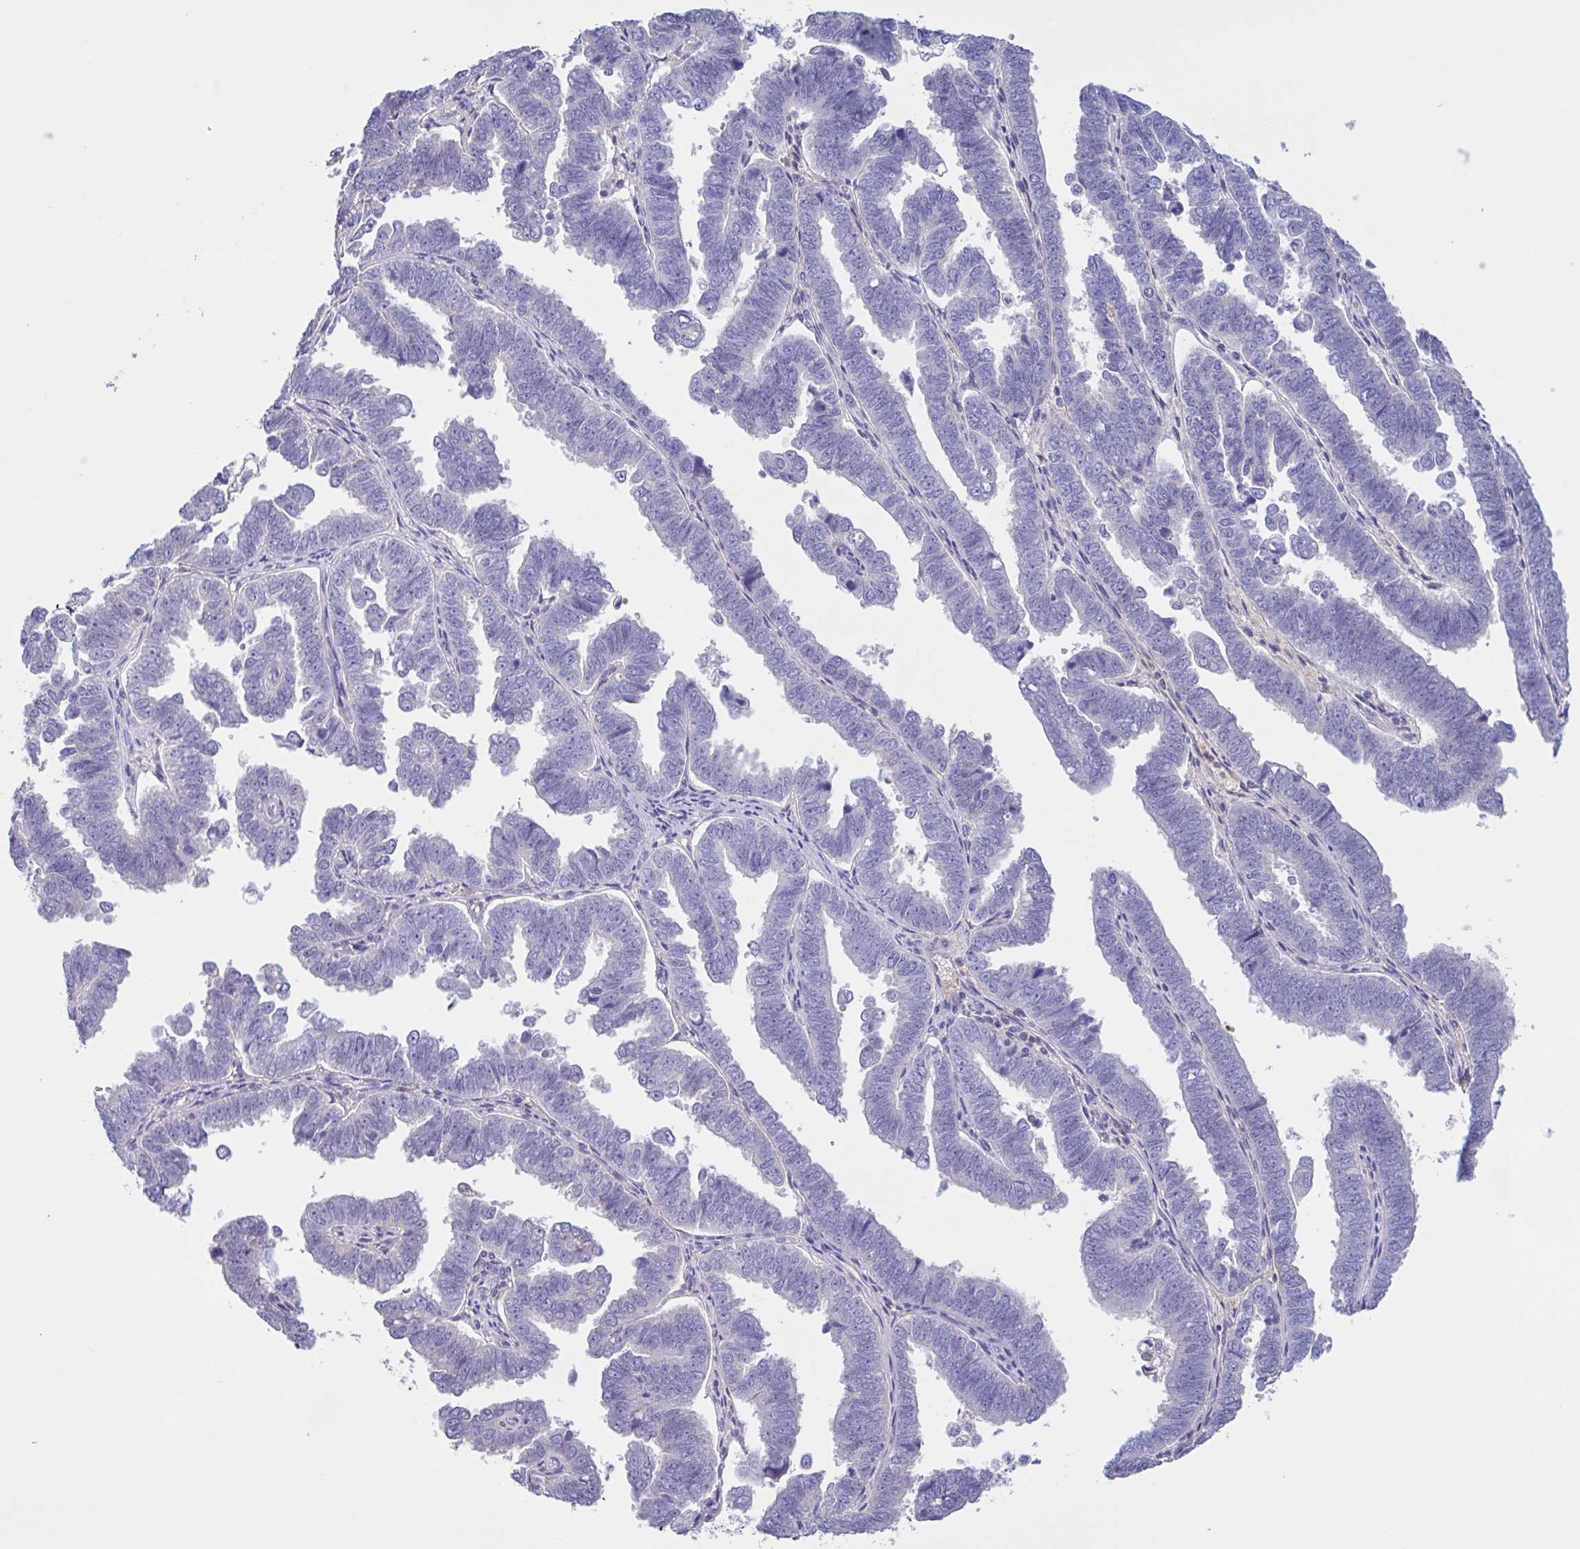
{"staining": {"intensity": "negative", "quantity": "none", "location": "none"}, "tissue": "endometrial cancer", "cell_type": "Tumor cells", "image_type": "cancer", "snomed": [{"axis": "morphology", "description": "Adenocarcinoma, NOS"}, {"axis": "topography", "description": "Endometrium"}], "caption": "IHC of human endometrial cancer (adenocarcinoma) exhibits no positivity in tumor cells.", "gene": "LARGE2", "patient": {"sex": "female", "age": 75}}